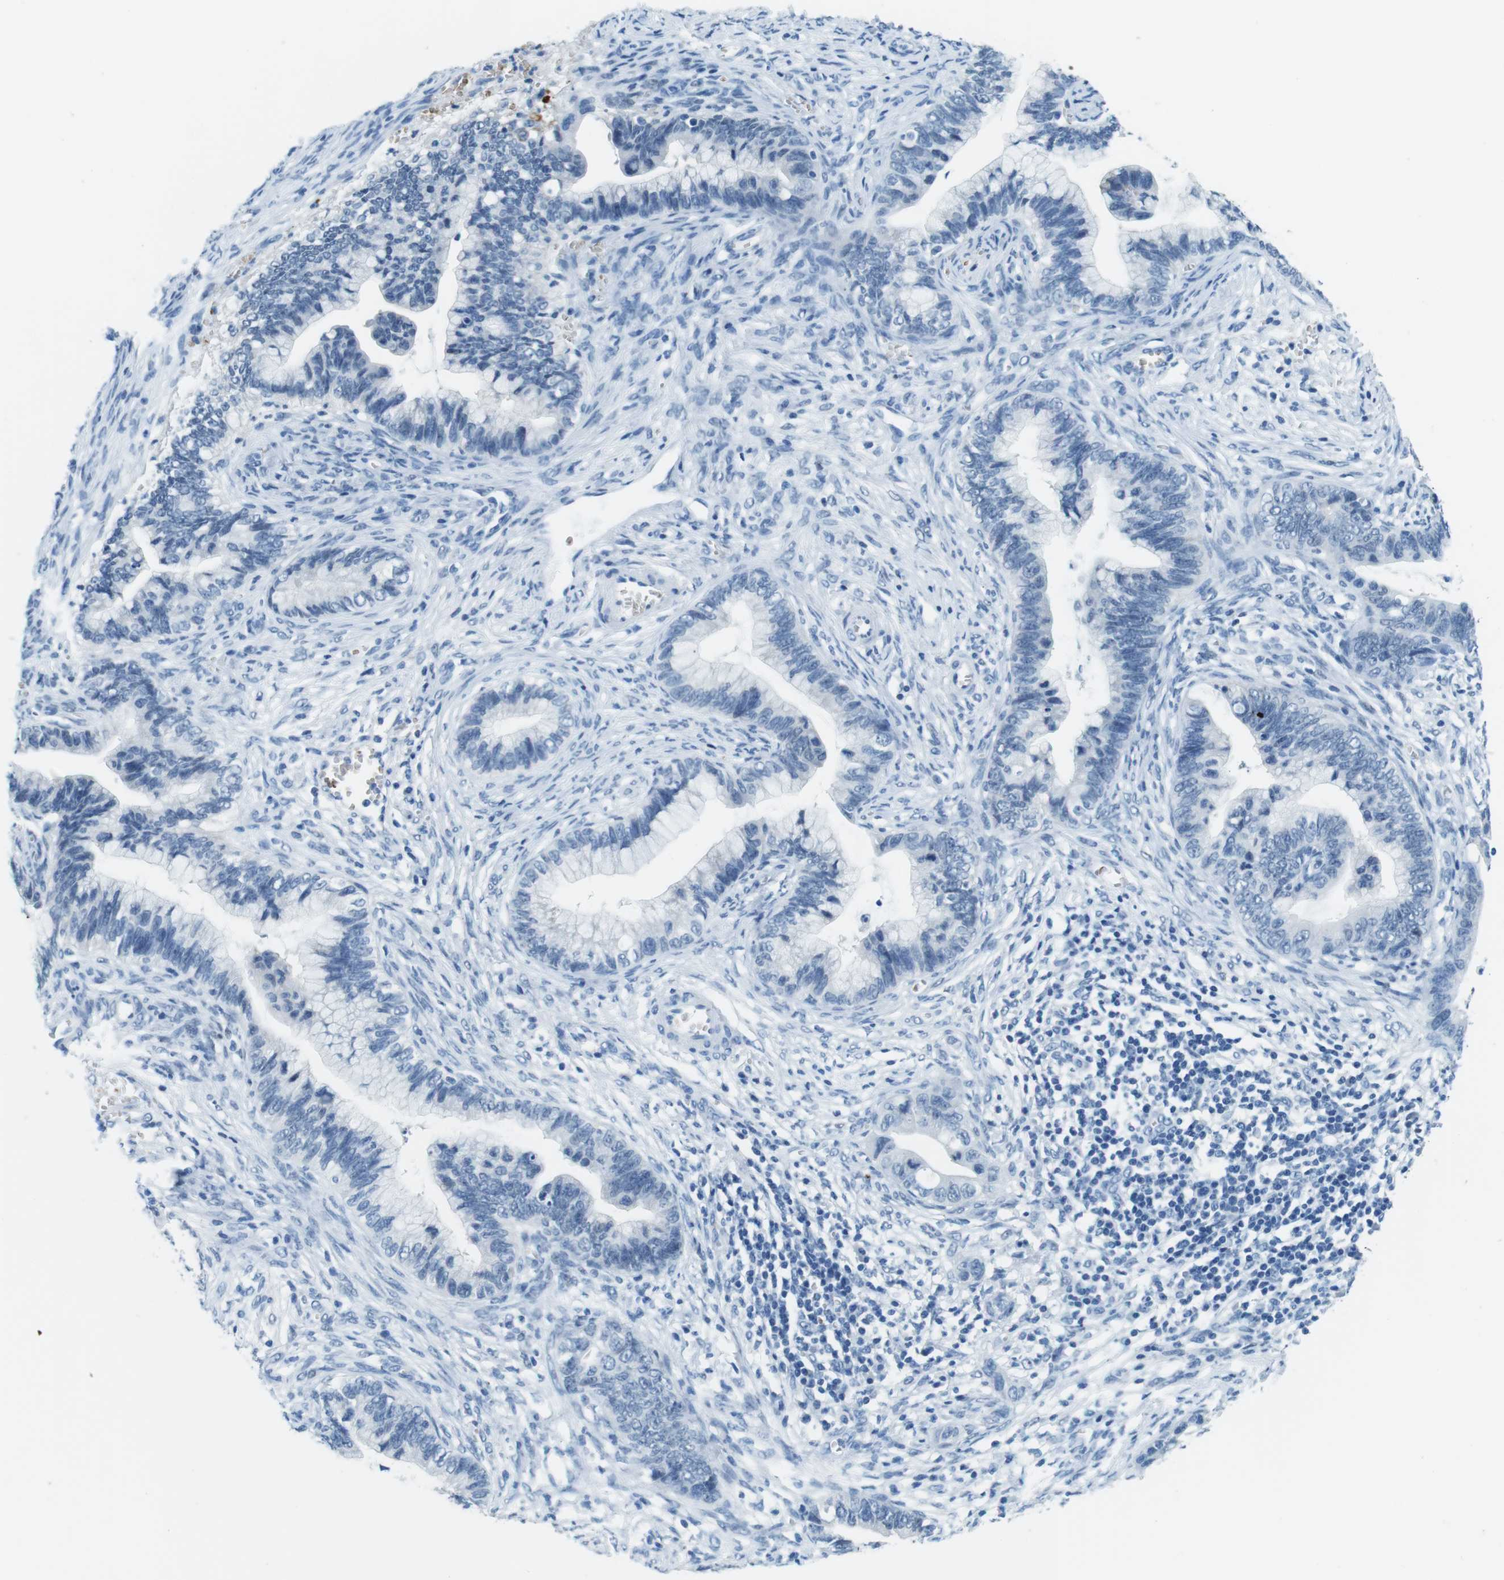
{"staining": {"intensity": "negative", "quantity": "none", "location": "none"}, "tissue": "cervical cancer", "cell_type": "Tumor cells", "image_type": "cancer", "snomed": [{"axis": "morphology", "description": "Adenocarcinoma, NOS"}, {"axis": "topography", "description": "Cervix"}], "caption": "Immunohistochemistry (IHC) histopathology image of neoplastic tissue: cervical cancer (adenocarcinoma) stained with DAB (3,3'-diaminobenzidine) reveals no significant protein positivity in tumor cells.", "gene": "TFAP2C", "patient": {"sex": "female", "age": 44}}